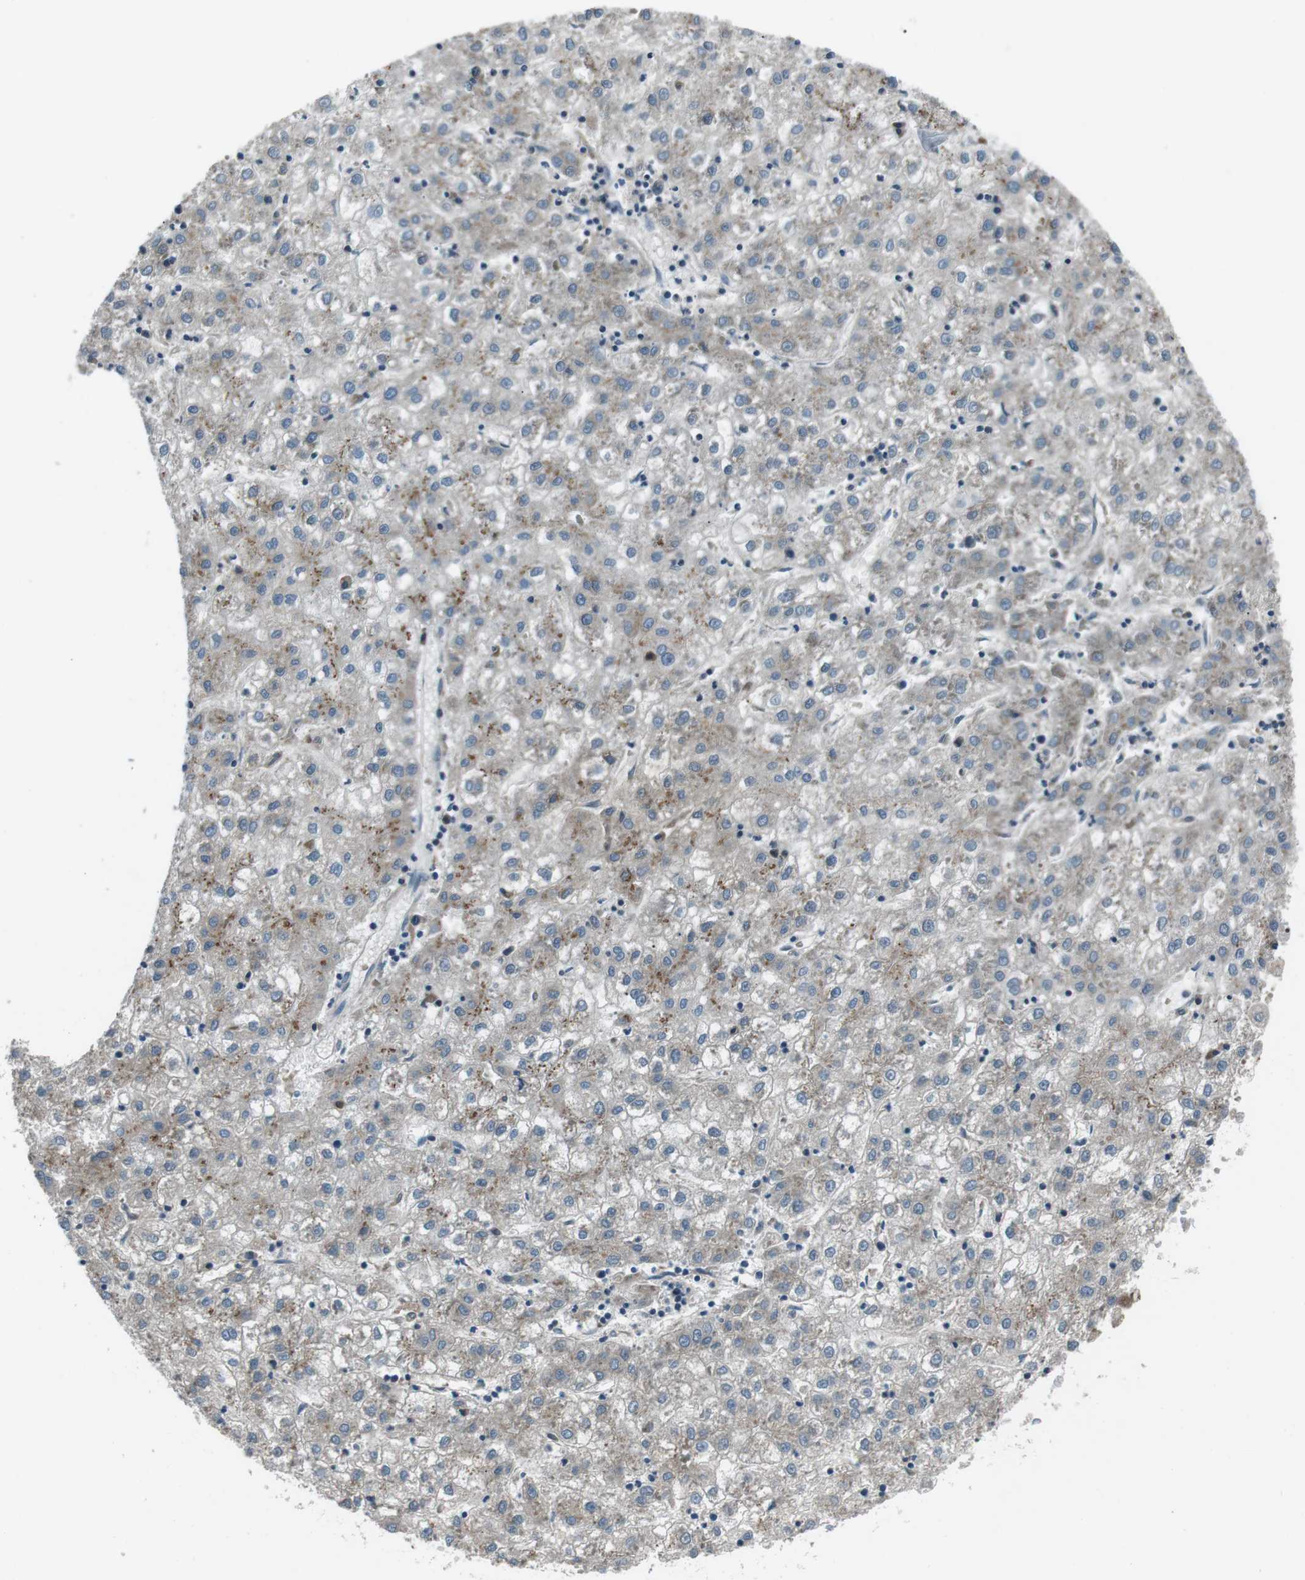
{"staining": {"intensity": "negative", "quantity": "none", "location": "none"}, "tissue": "liver cancer", "cell_type": "Tumor cells", "image_type": "cancer", "snomed": [{"axis": "morphology", "description": "Carcinoma, Hepatocellular, NOS"}, {"axis": "topography", "description": "Liver"}], "caption": "High power microscopy photomicrograph of an immunohistochemistry (IHC) photomicrograph of liver cancer (hepatocellular carcinoma), revealing no significant positivity in tumor cells.", "gene": "FAM3B", "patient": {"sex": "male", "age": 72}}